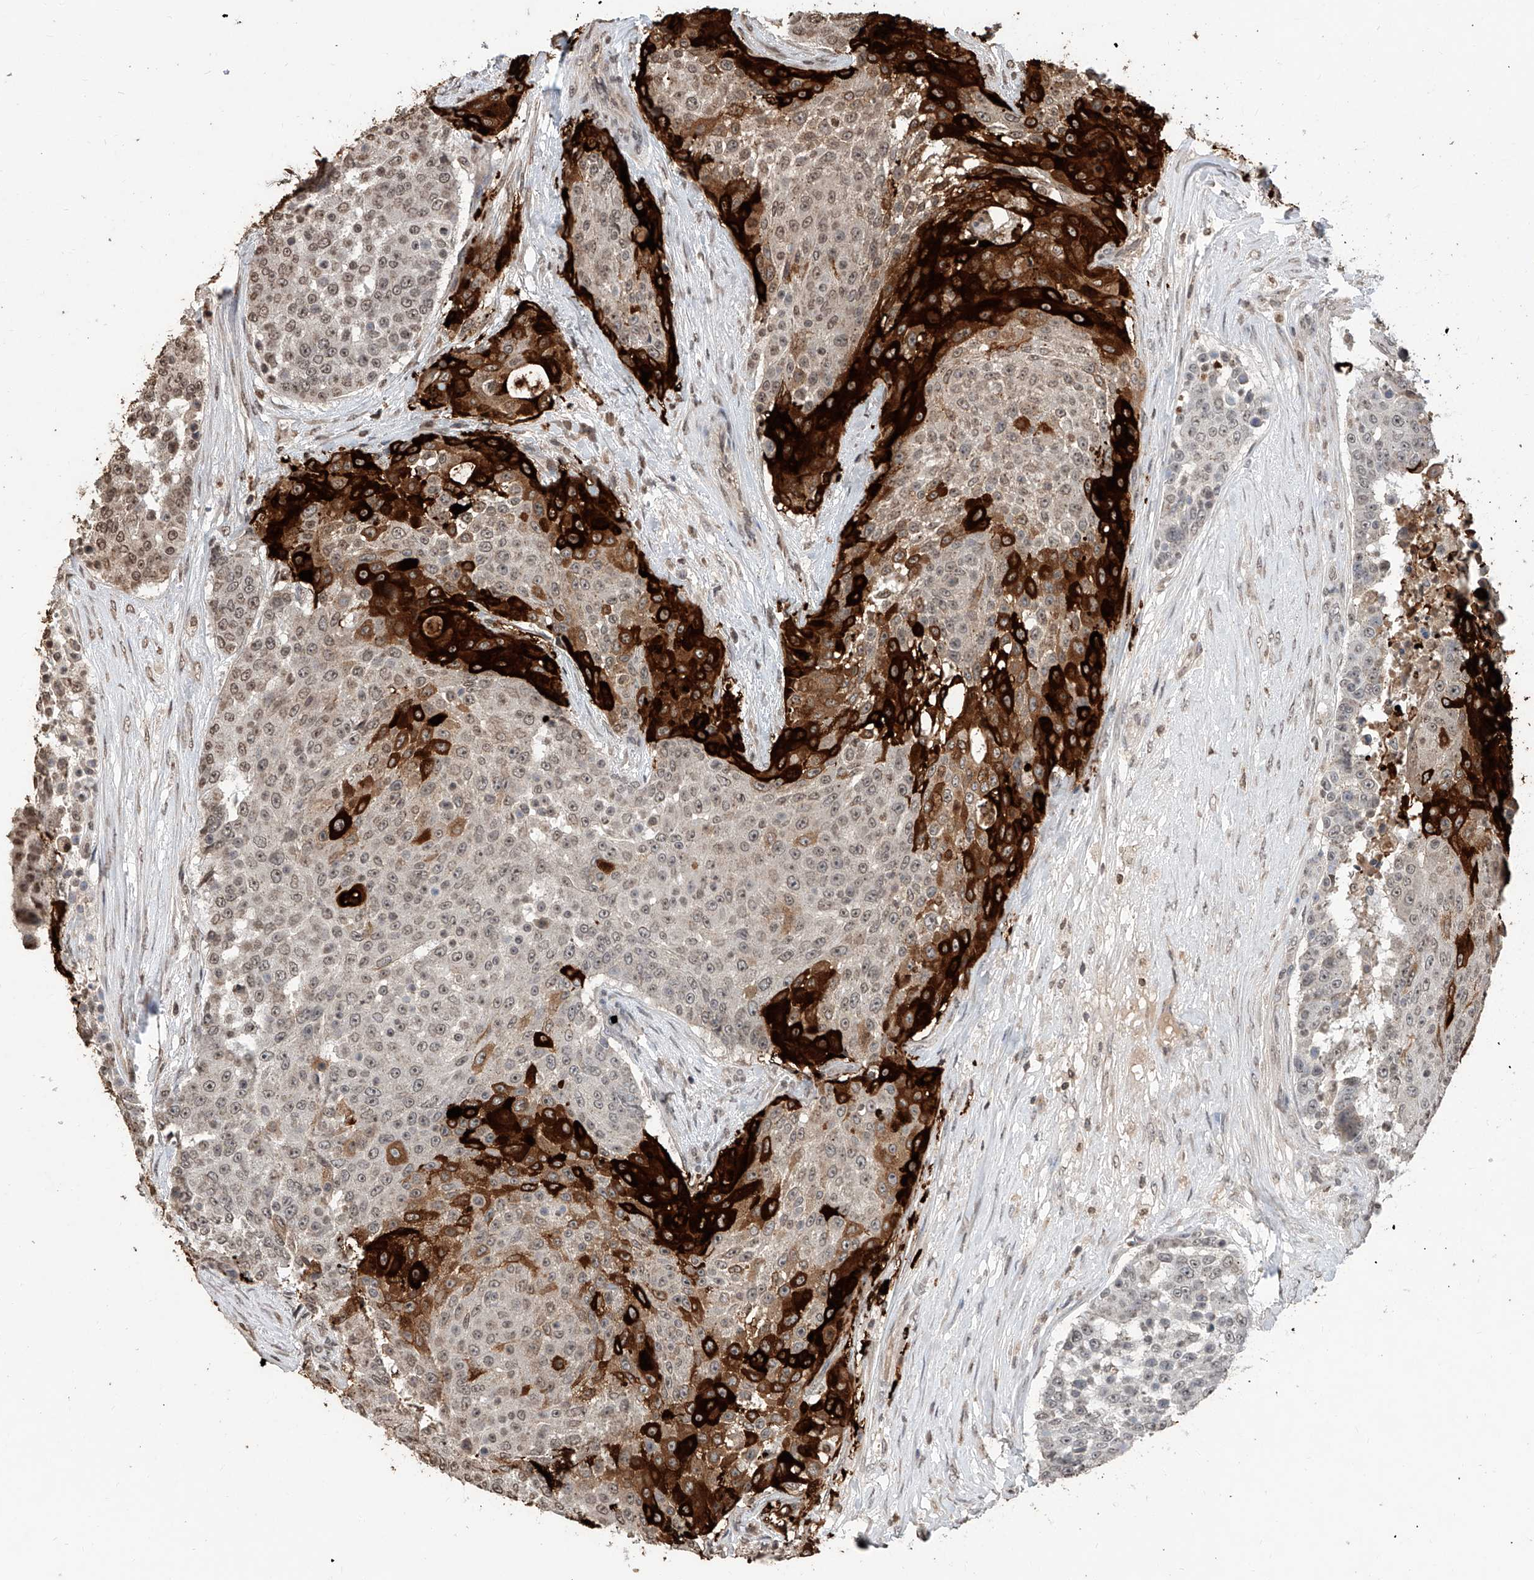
{"staining": {"intensity": "strong", "quantity": "25%-75%", "location": "cytoplasmic/membranous,nuclear"}, "tissue": "urothelial cancer", "cell_type": "Tumor cells", "image_type": "cancer", "snomed": [{"axis": "morphology", "description": "Urothelial carcinoma, High grade"}, {"axis": "topography", "description": "Urinary bladder"}], "caption": "High-magnification brightfield microscopy of urothelial cancer stained with DAB (brown) and counterstained with hematoxylin (blue). tumor cells exhibit strong cytoplasmic/membranous and nuclear expression is present in approximately25%-75% of cells. The staining was performed using DAB (3,3'-diaminobenzidine) to visualize the protein expression in brown, while the nuclei were stained in blue with hematoxylin (Magnification: 20x).", "gene": "RP9", "patient": {"sex": "female", "age": 63}}